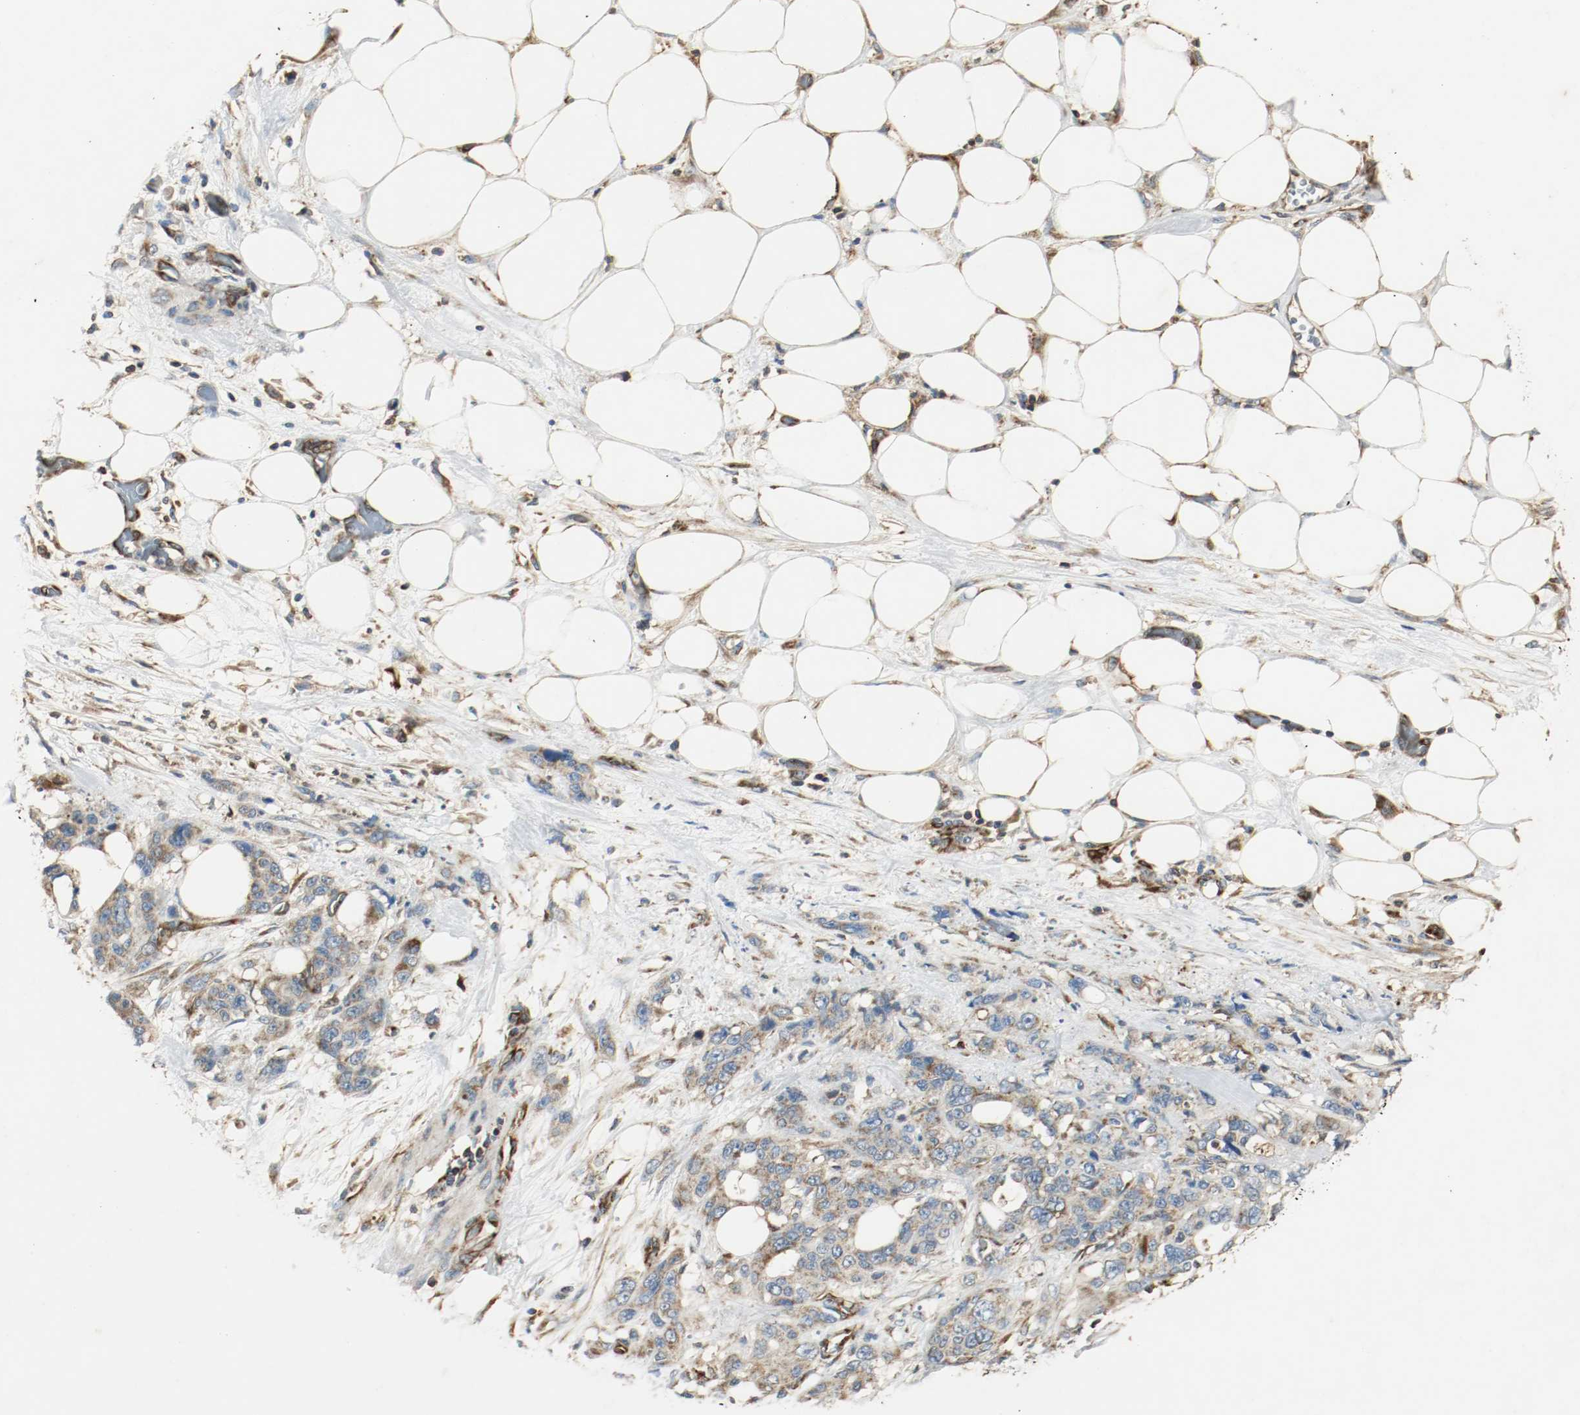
{"staining": {"intensity": "moderate", "quantity": ">75%", "location": "cytoplasmic/membranous"}, "tissue": "pancreatic cancer", "cell_type": "Tumor cells", "image_type": "cancer", "snomed": [{"axis": "morphology", "description": "Adenocarcinoma, NOS"}, {"axis": "topography", "description": "Pancreas"}], "caption": "Immunohistochemistry (IHC) photomicrograph of neoplastic tissue: human pancreatic adenocarcinoma stained using immunohistochemistry (IHC) displays medium levels of moderate protein expression localized specifically in the cytoplasmic/membranous of tumor cells, appearing as a cytoplasmic/membranous brown color.", "gene": "PLCG1", "patient": {"sex": "male", "age": 46}}